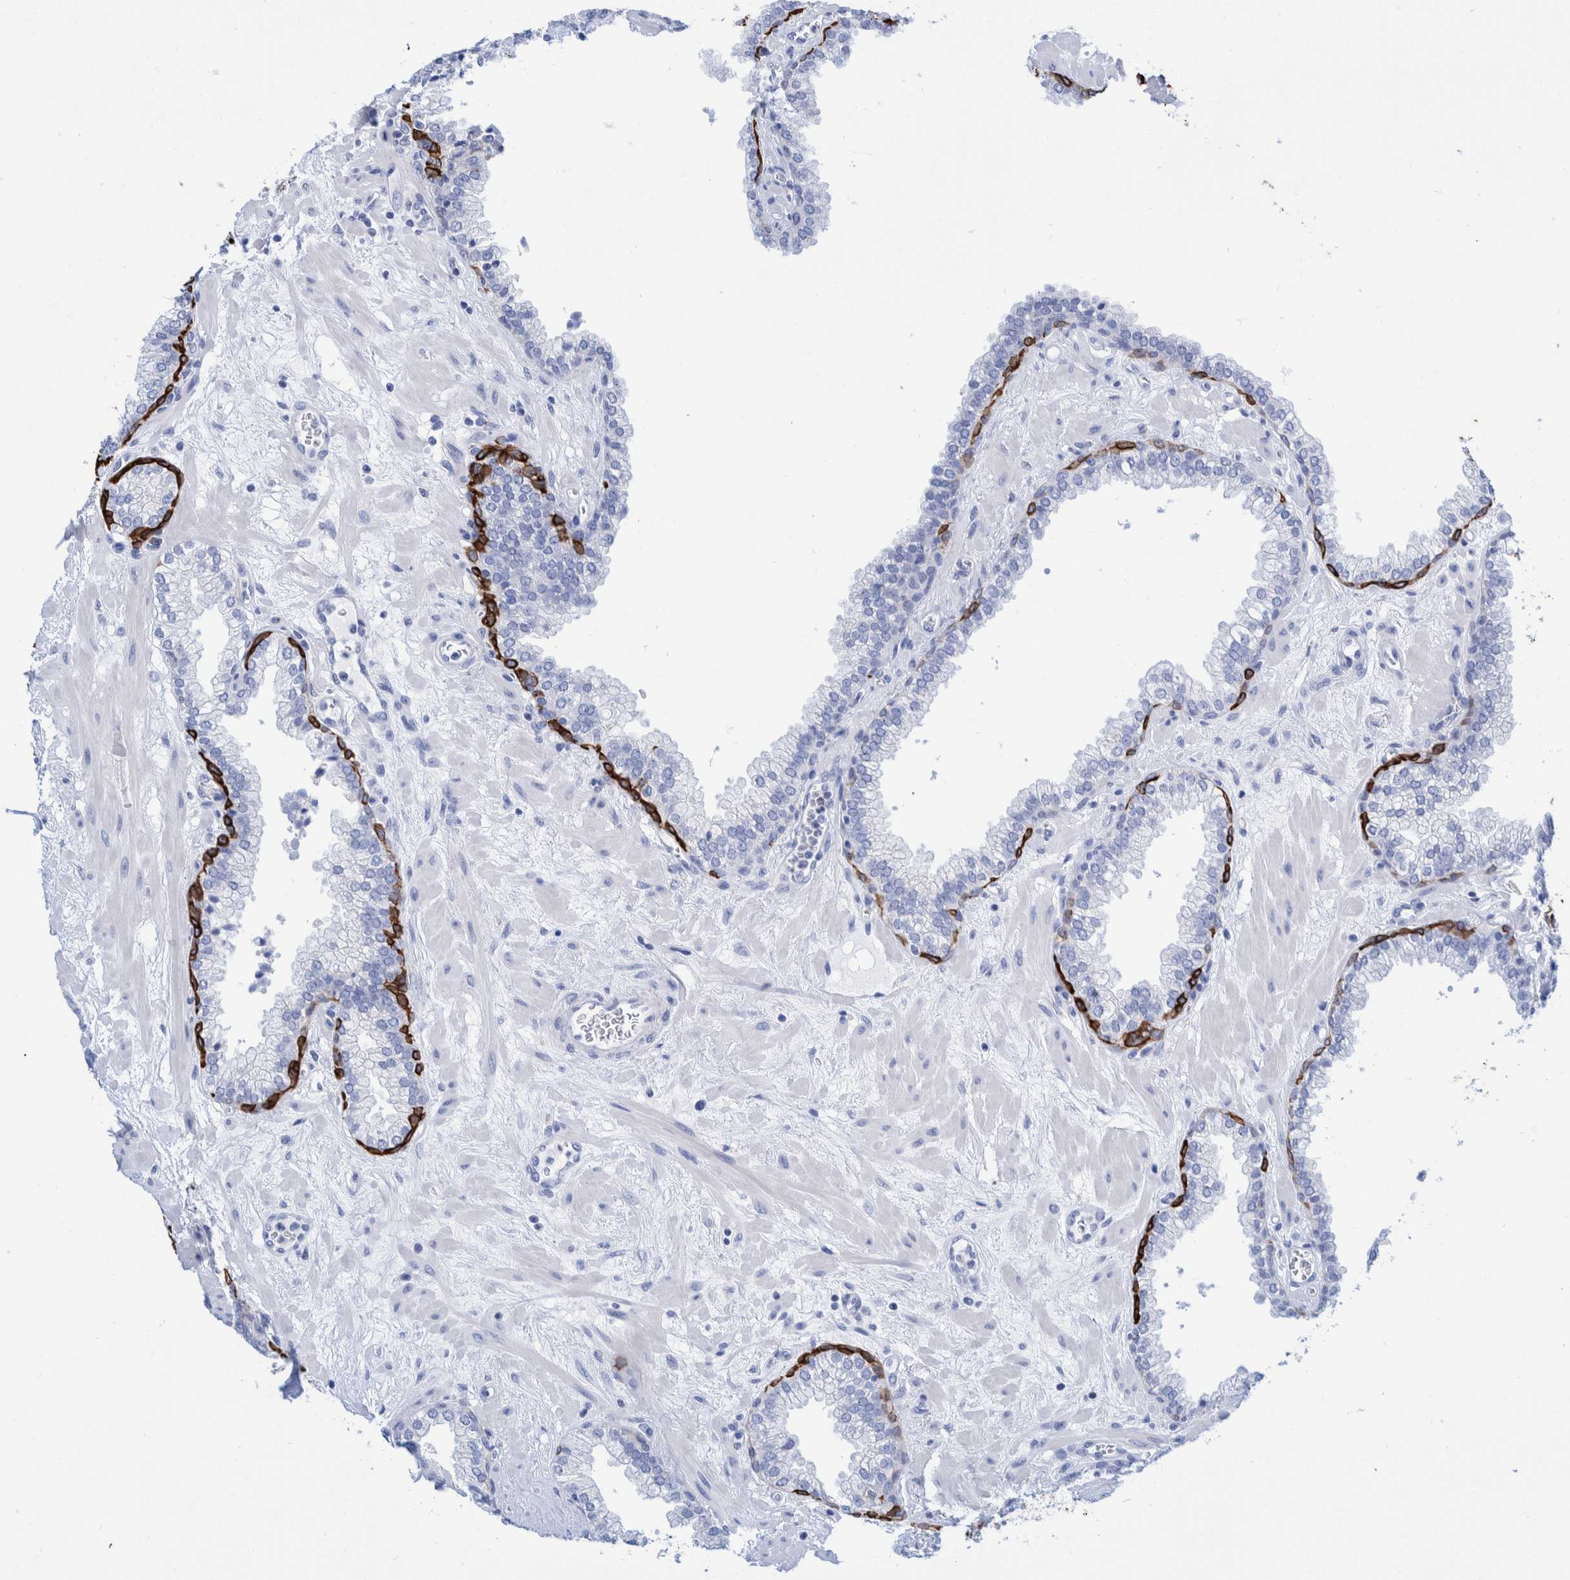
{"staining": {"intensity": "strong", "quantity": "<25%", "location": "cytoplasmic/membranous"}, "tissue": "prostate", "cell_type": "Glandular cells", "image_type": "normal", "snomed": [{"axis": "morphology", "description": "Normal tissue, NOS"}, {"axis": "morphology", "description": "Urothelial carcinoma, Low grade"}, {"axis": "topography", "description": "Urinary bladder"}, {"axis": "topography", "description": "Prostate"}], "caption": "A medium amount of strong cytoplasmic/membranous positivity is seen in about <25% of glandular cells in benign prostate. Nuclei are stained in blue.", "gene": "KRT14", "patient": {"sex": "male", "age": 60}}